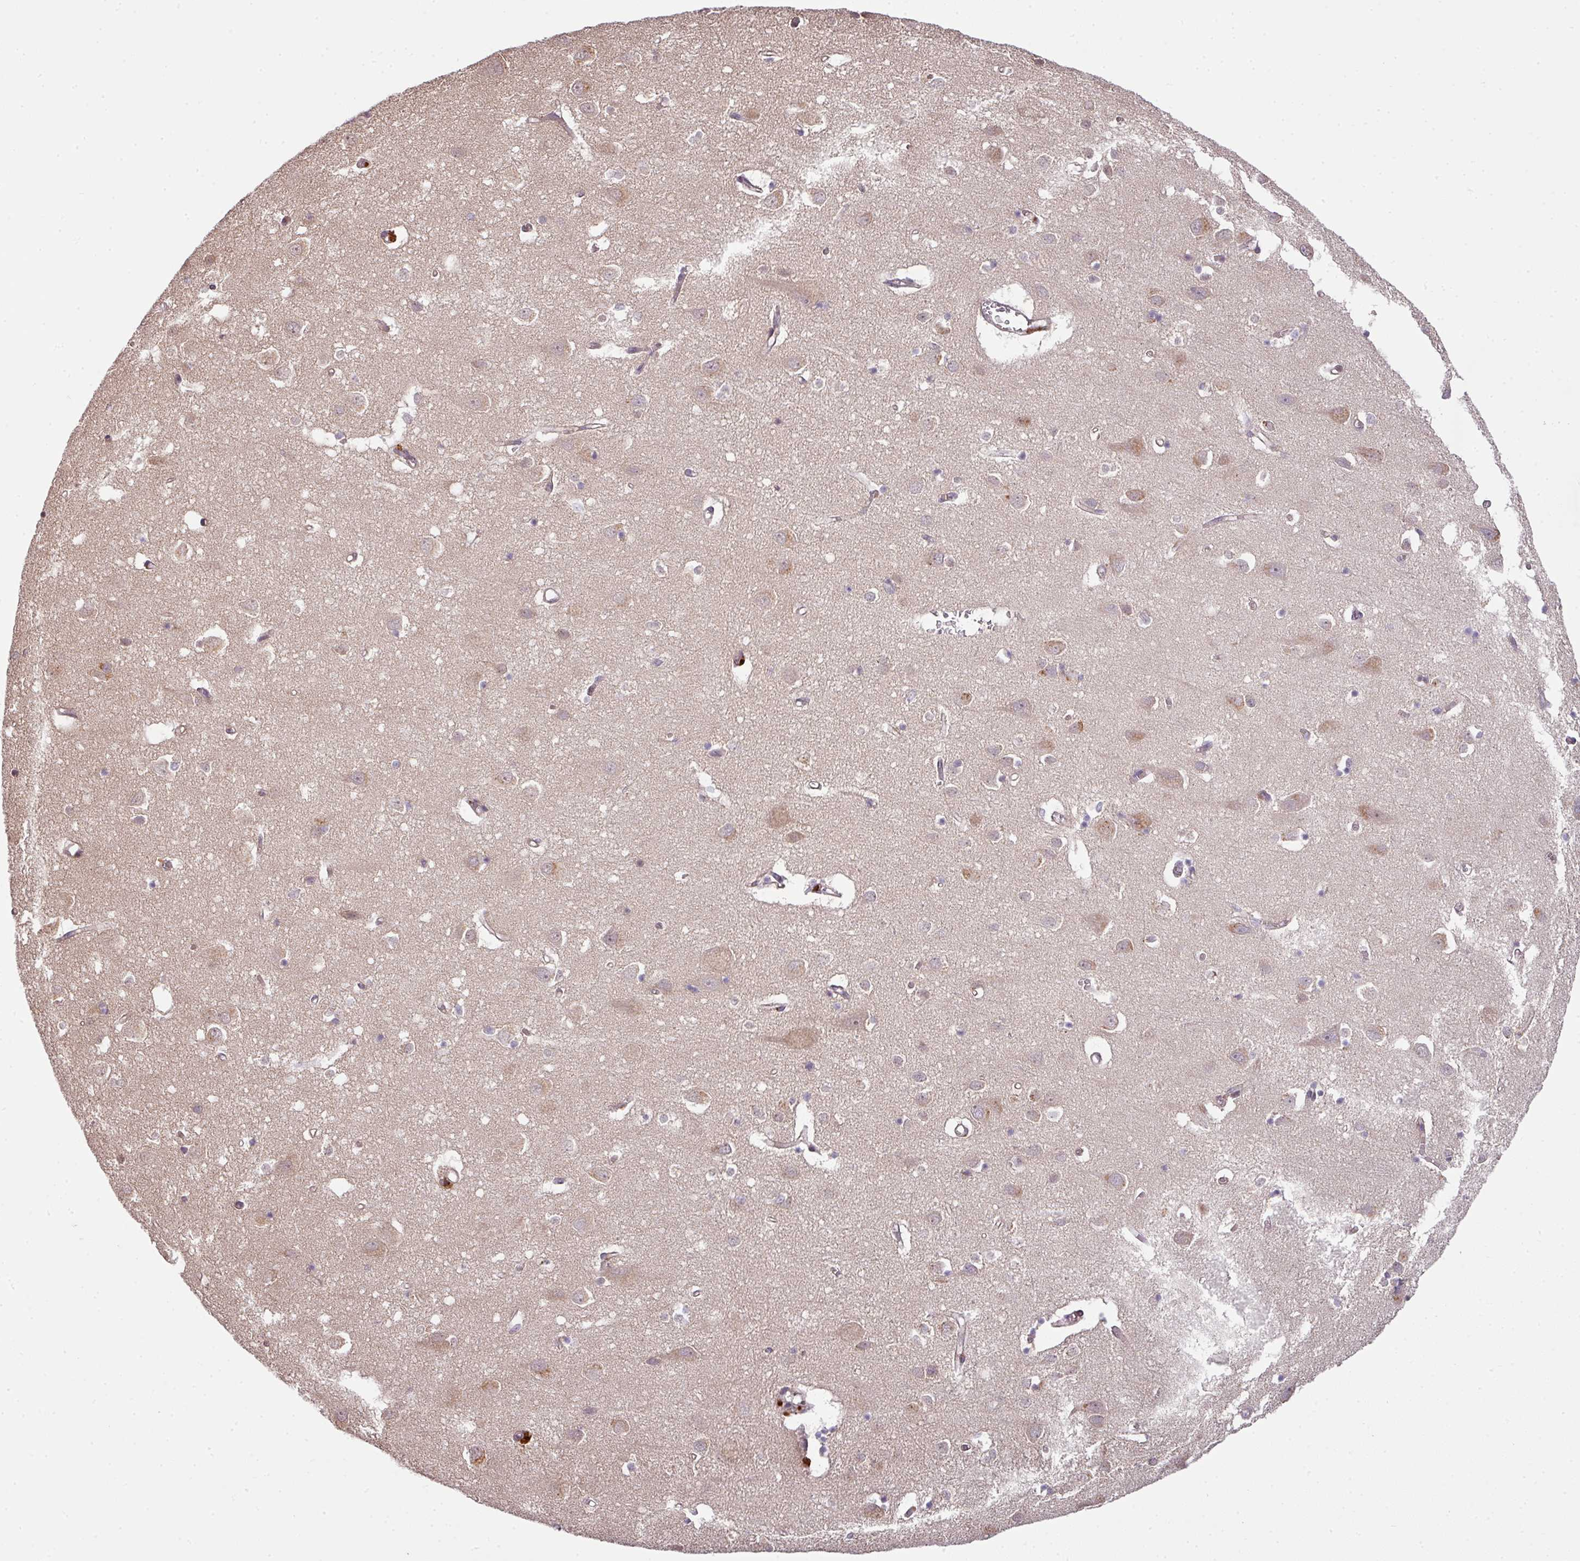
{"staining": {"intensity": "moderate", "quantity": "25%-75%", "location": "nuclear"}, "tissue": "cerebral cortex", "cell_type": "Endothelial cells", "image_type": "normal", "snomed": [{"axis": "morphology", "description": "Normal tissue, NOS"}, {"axis": "topography", "description": "Cerebral cortex"}], "caption": "Immunohistochemical staining of unremarkable human cerebral cortex reveals 25%-75% levels of moderate nuclear protein positivity in approximately 25%-75% of endothelial cells.", "gene": "PLK1", "patient": {"sex": "male", "age": 70}}